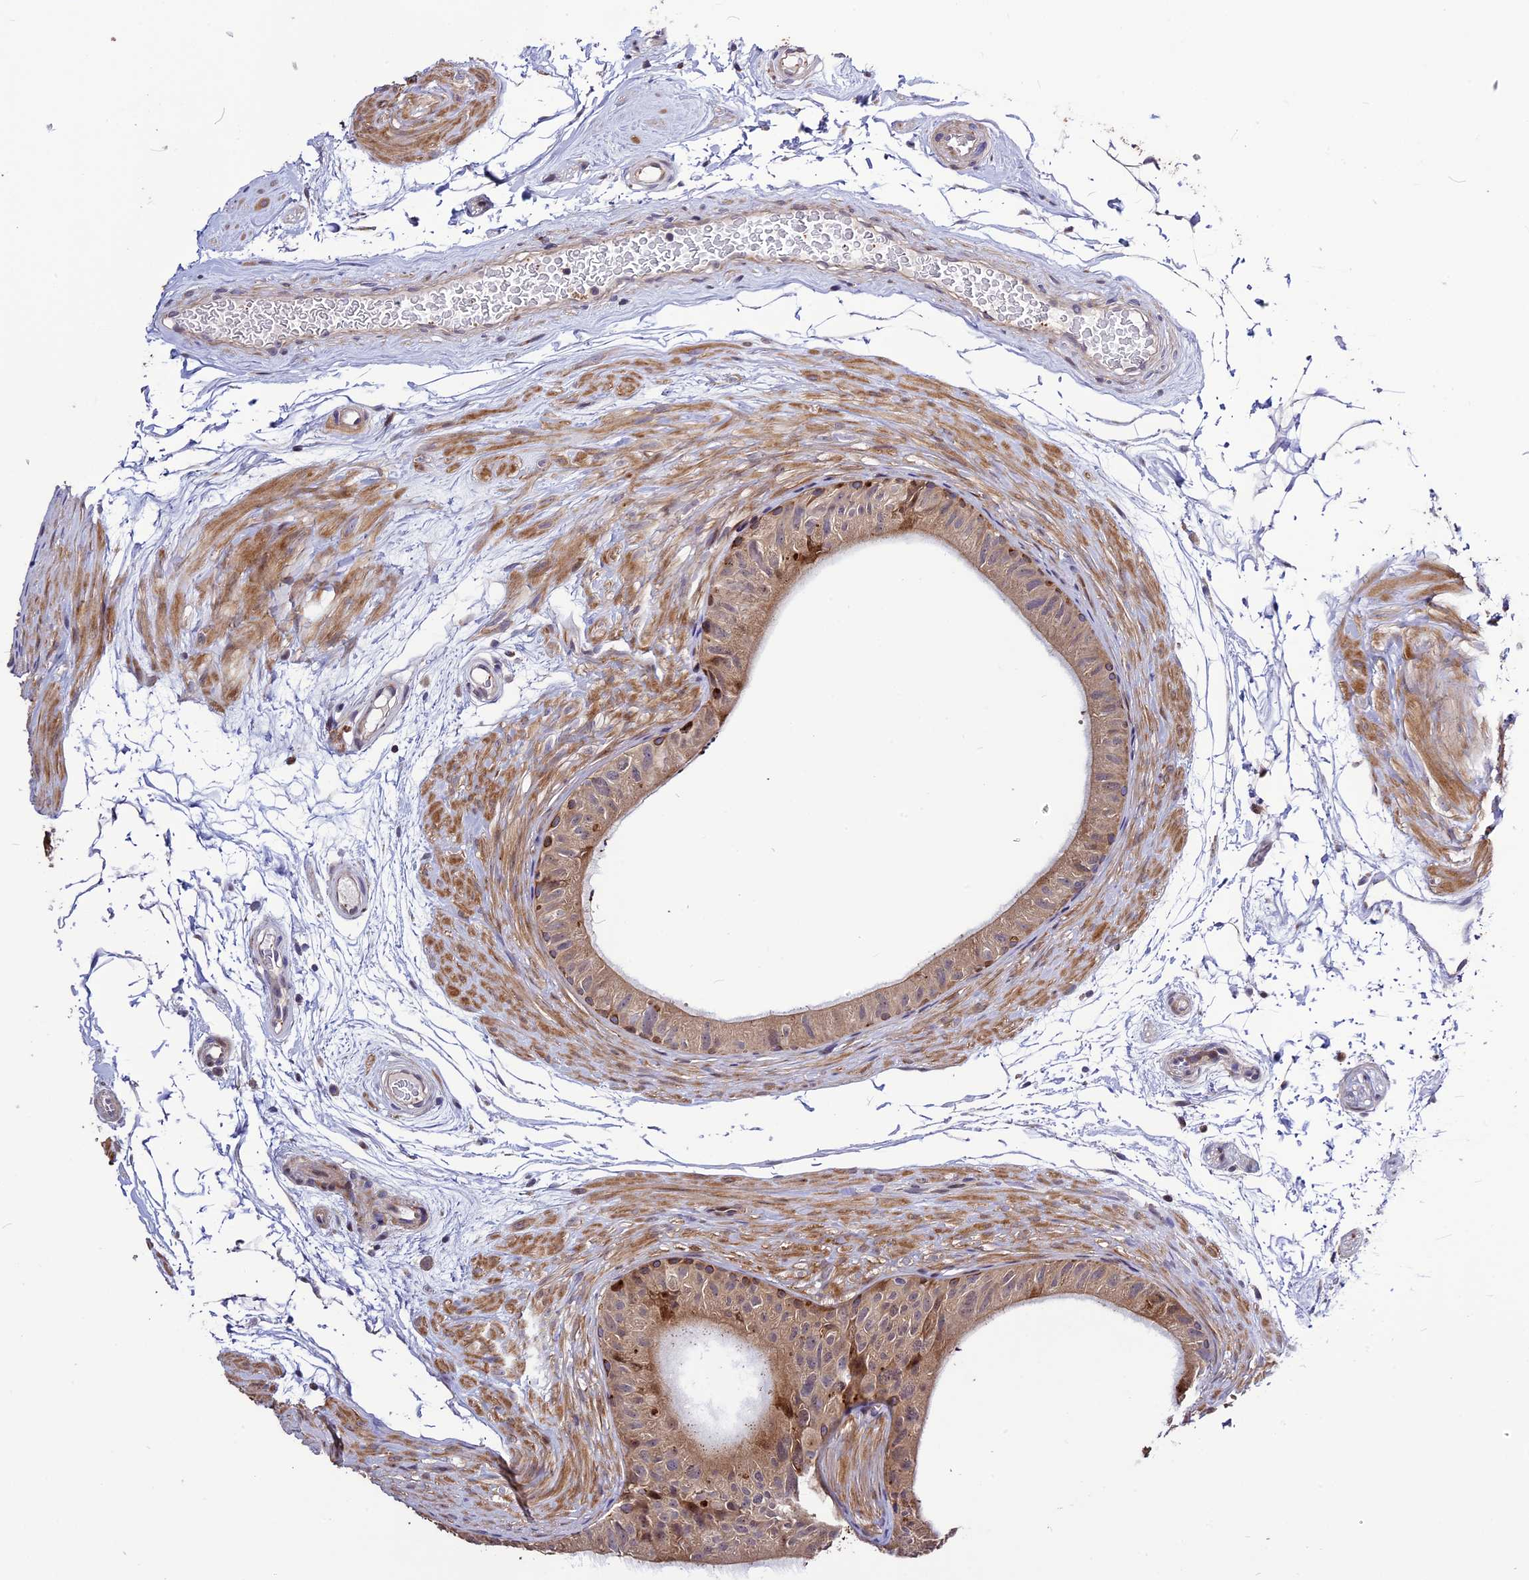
{"staining": {"intensity": "moderate", "quantity": "25%-75%", "location": "cytoplasmic/membranous"}, "tissue": "epididymis", "cell_type": "Glandular cells", "image_type": "normal", "snomed": [{"axis": "morphology", "description": "Normal tissue, NOS"}, {"axis": "topography", "description": "Epididymis"}], "caption": "Human epididymis stained for a protein (brown) demonstrates moderate cytoplasmic/membranous positive expression in about 25%-75% of glandular cells.", "gene": "SPG21", "patient": {"sex": "male", "age": 45}}